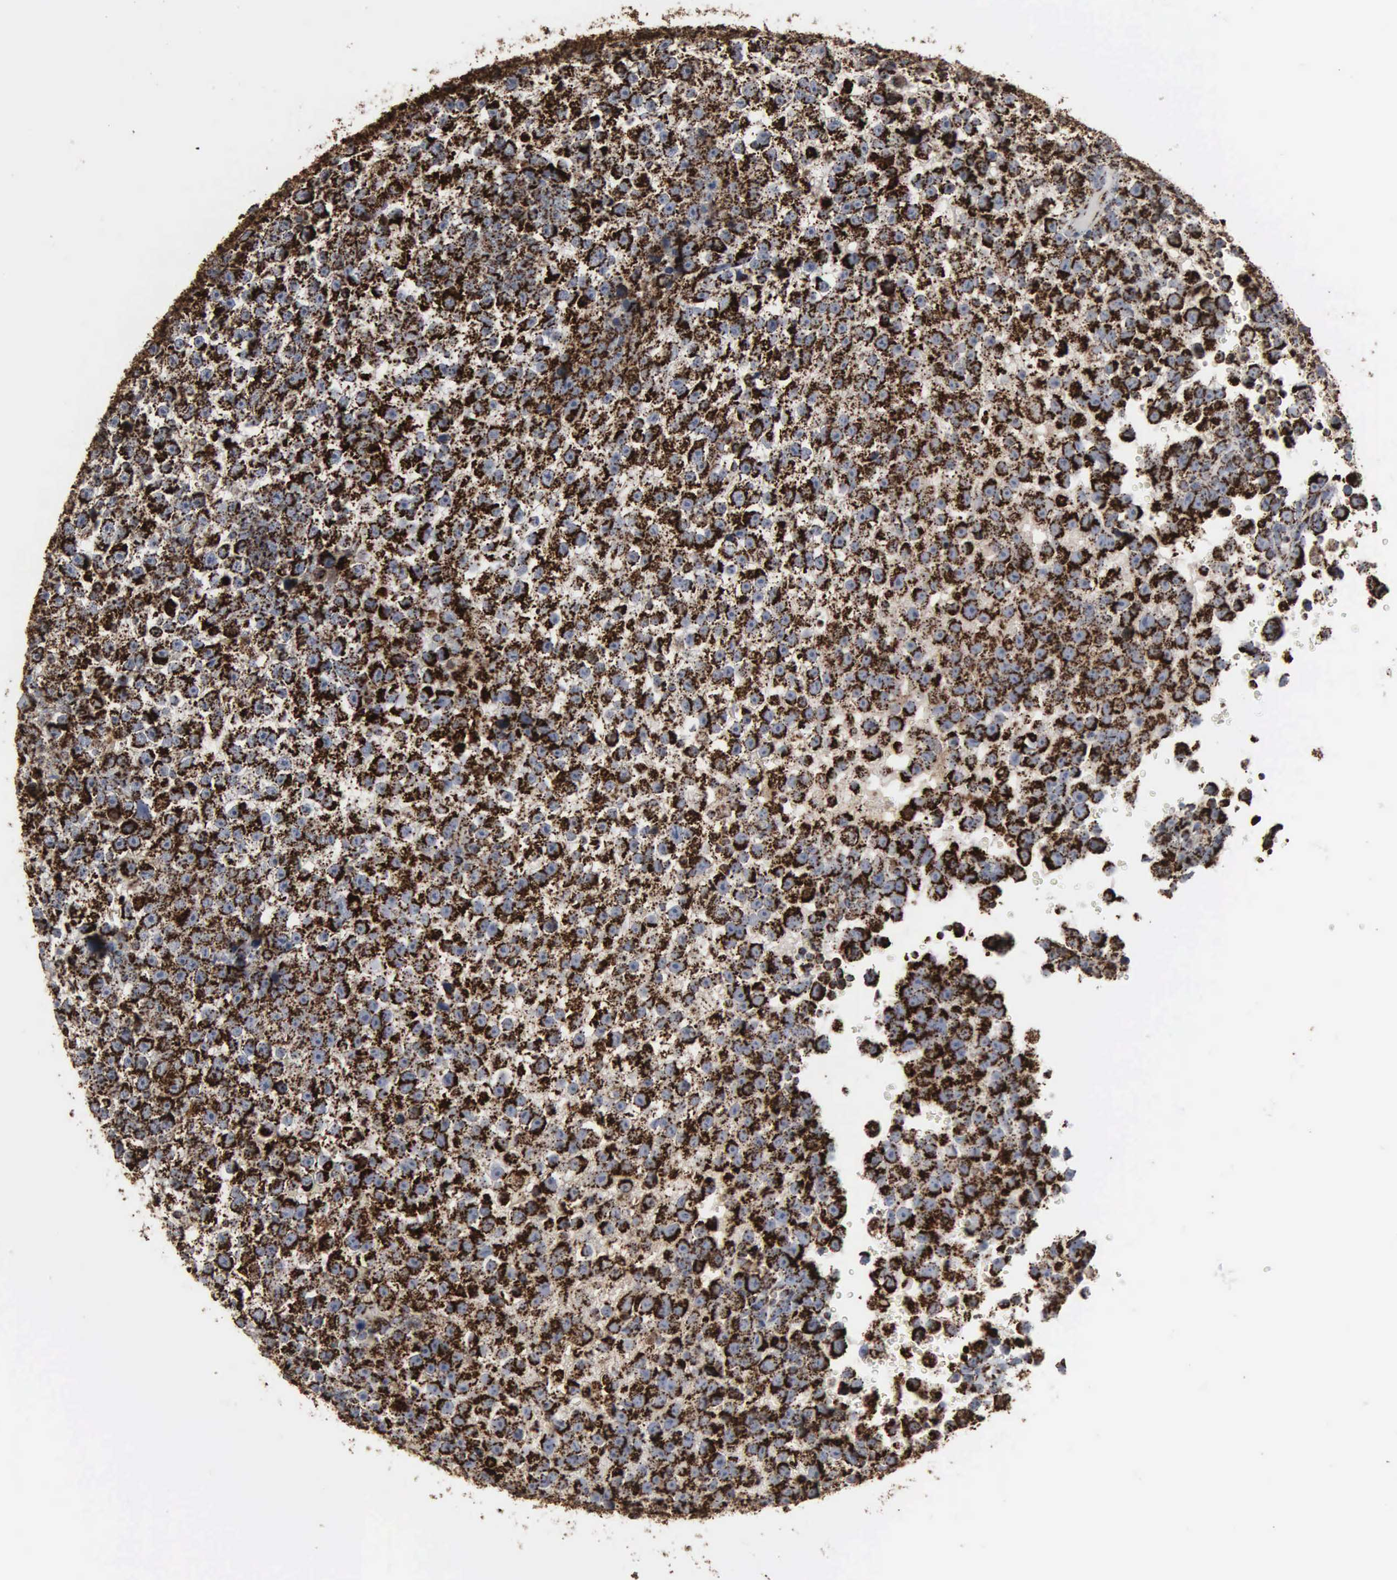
{"staining": {"intensity": "strong", "quantity": ">75%", "location": "cytoplasmic/membranous"}, "tissue": "testis cancer", "cell_type": "Tumor cells", "image_type": "cancer", "snomed": [{"axis": "morphology", "description": "Seminoma, NOS"}, {"axis": "topography", "description": "Testis"}], "caption": "IHC photomicrograph of neoplastic tissue: testis cancer (seminoma) stained using immunohistochemistry reveals high levels of strong protein expression localized specifically in the cytoplasmic/membranous of tumor cells, appearing as a cytoplasmic/membranous brown color.", "gene": "HSPA9", "patient": {"sex": "male", "age": 33}}